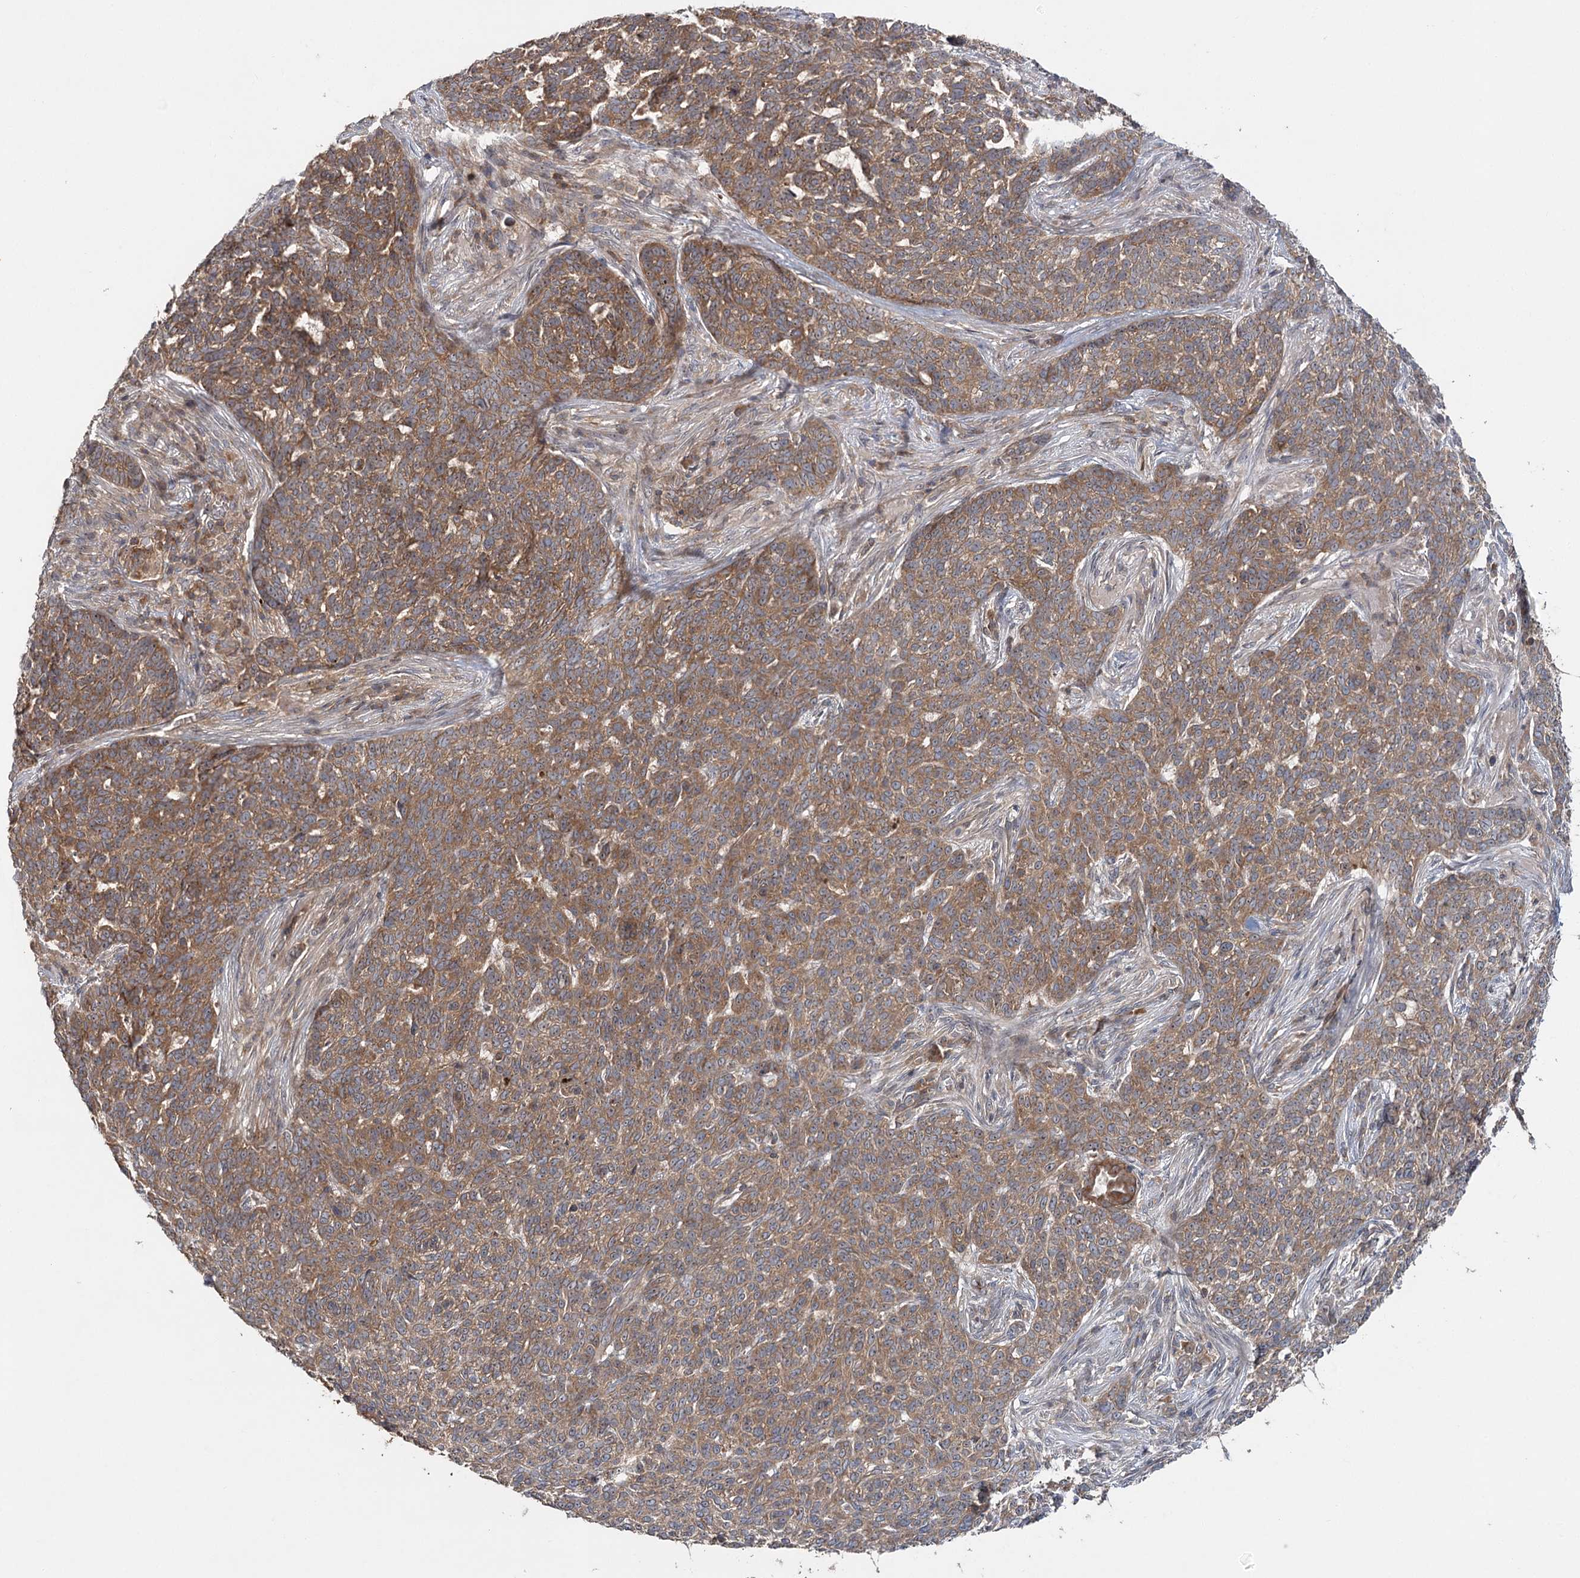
{"staining": {"intensity": "moderate", "quantity": ">75%", "location": "cytoplasmic/membranous,nuclear"}, "tissue": "skin cancer", "cell_type": "Tumor cells", "image_type": "cancer", "snomed": [{"axis": "morphology", "description": "Basal cell carcinoma"}, {"axis": "topography", "description": "Skin"}], "caption": "Human skin cancer stained with a protein marker exhibits moderate staining in tumor cells.", "gene": "RAPGEF6", "patient": {"sex": "male", "age": 85}}